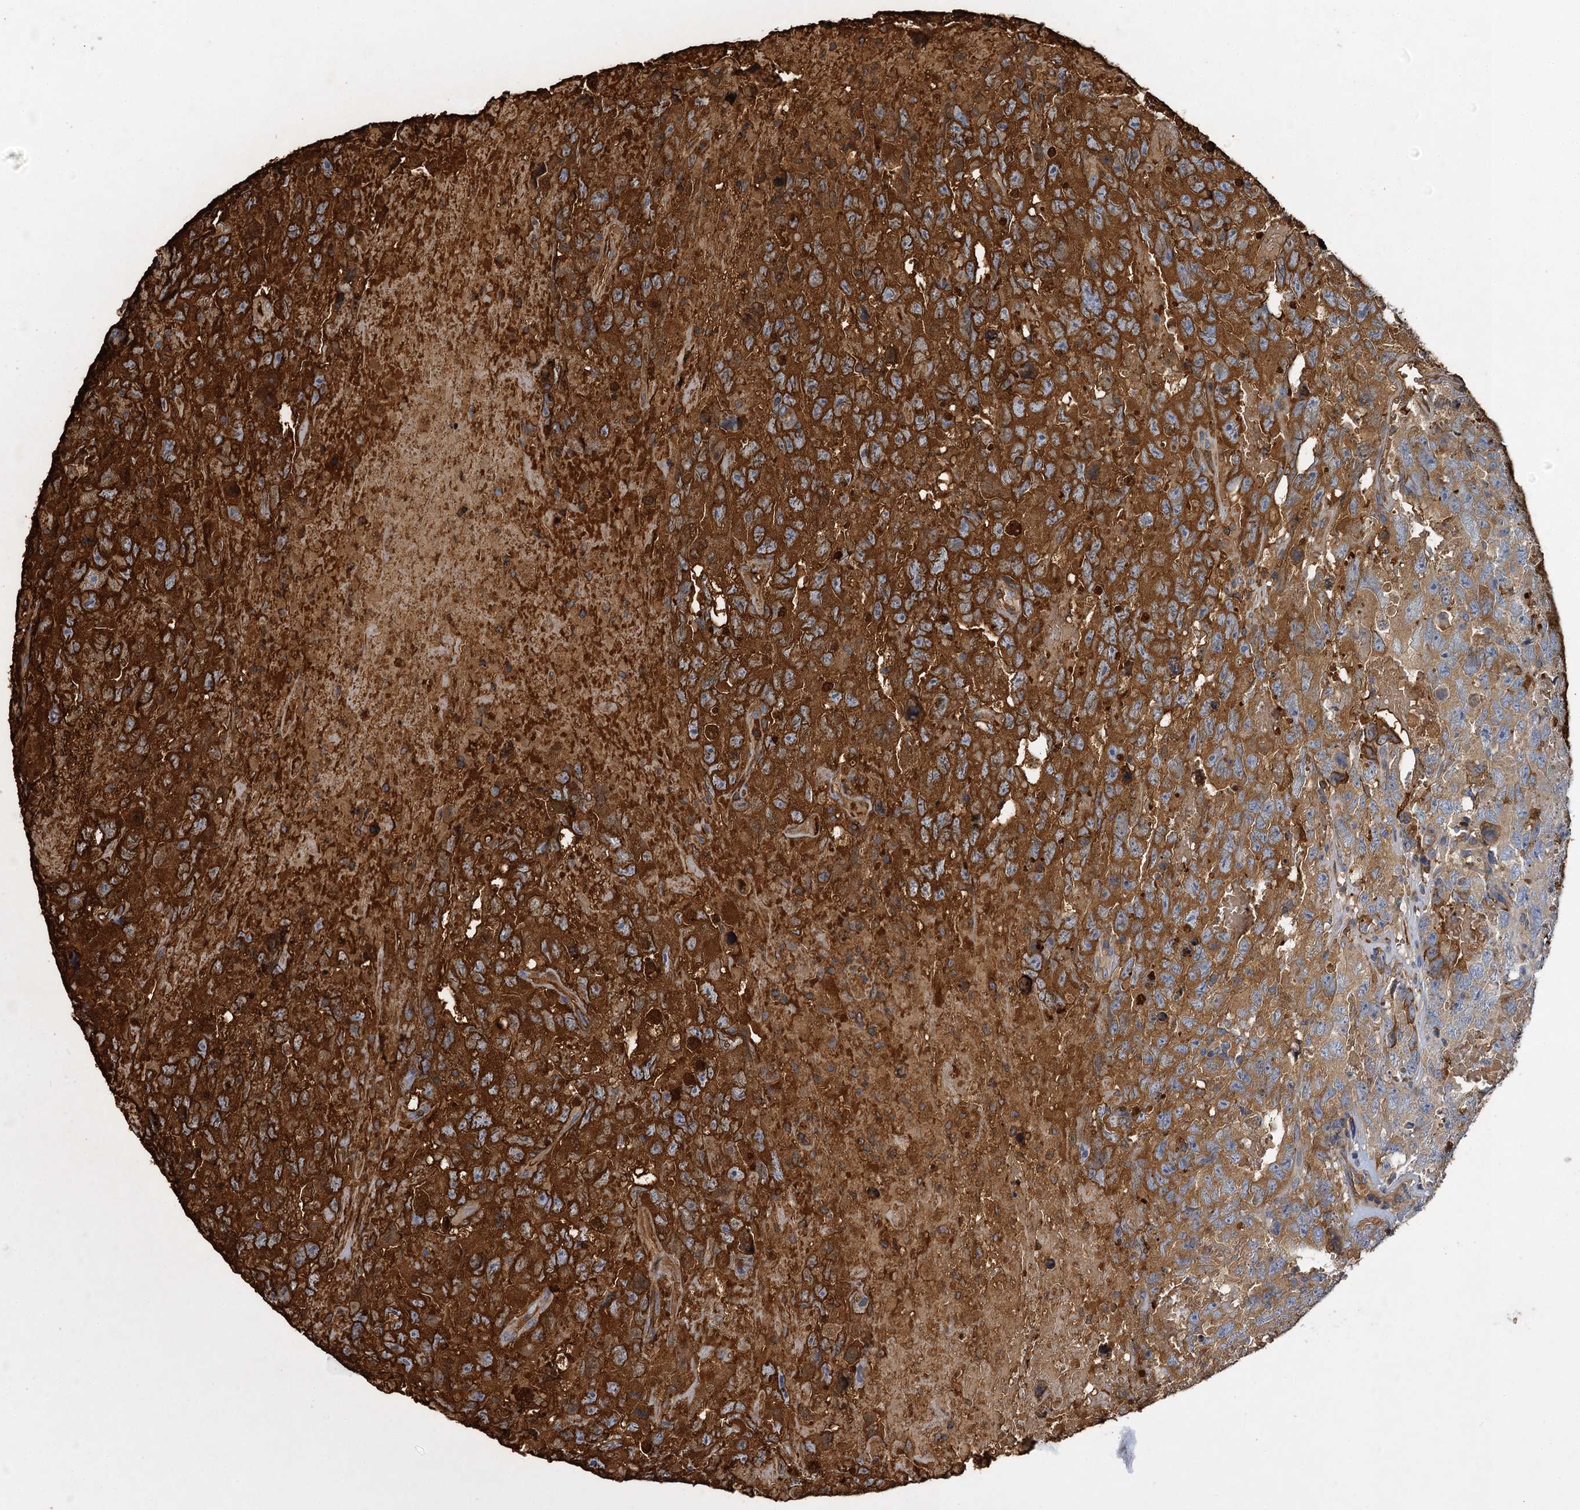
{"staining": {"intensity": "moderate", "quantity": ">75%", "location": "cytoplasmic/membranous"}, "tissue": "testis cancer", "cell_type": "Tumor cells", "image_type": "cancer", "snomed": [{"axis": "morphology", "description": "Carcinoma, Embryonal, NOS"}, {"axis": "topography", "description": "Testis"}], "caption": "Protein expression analysis of testis cancer (embryonal carcinoma) exhibits moderate cytoplasmic/membranous expression in approximately >75% of tumor cells.", "gene": "BCS1L", "patient": {"sex": "male", "age": 45}}